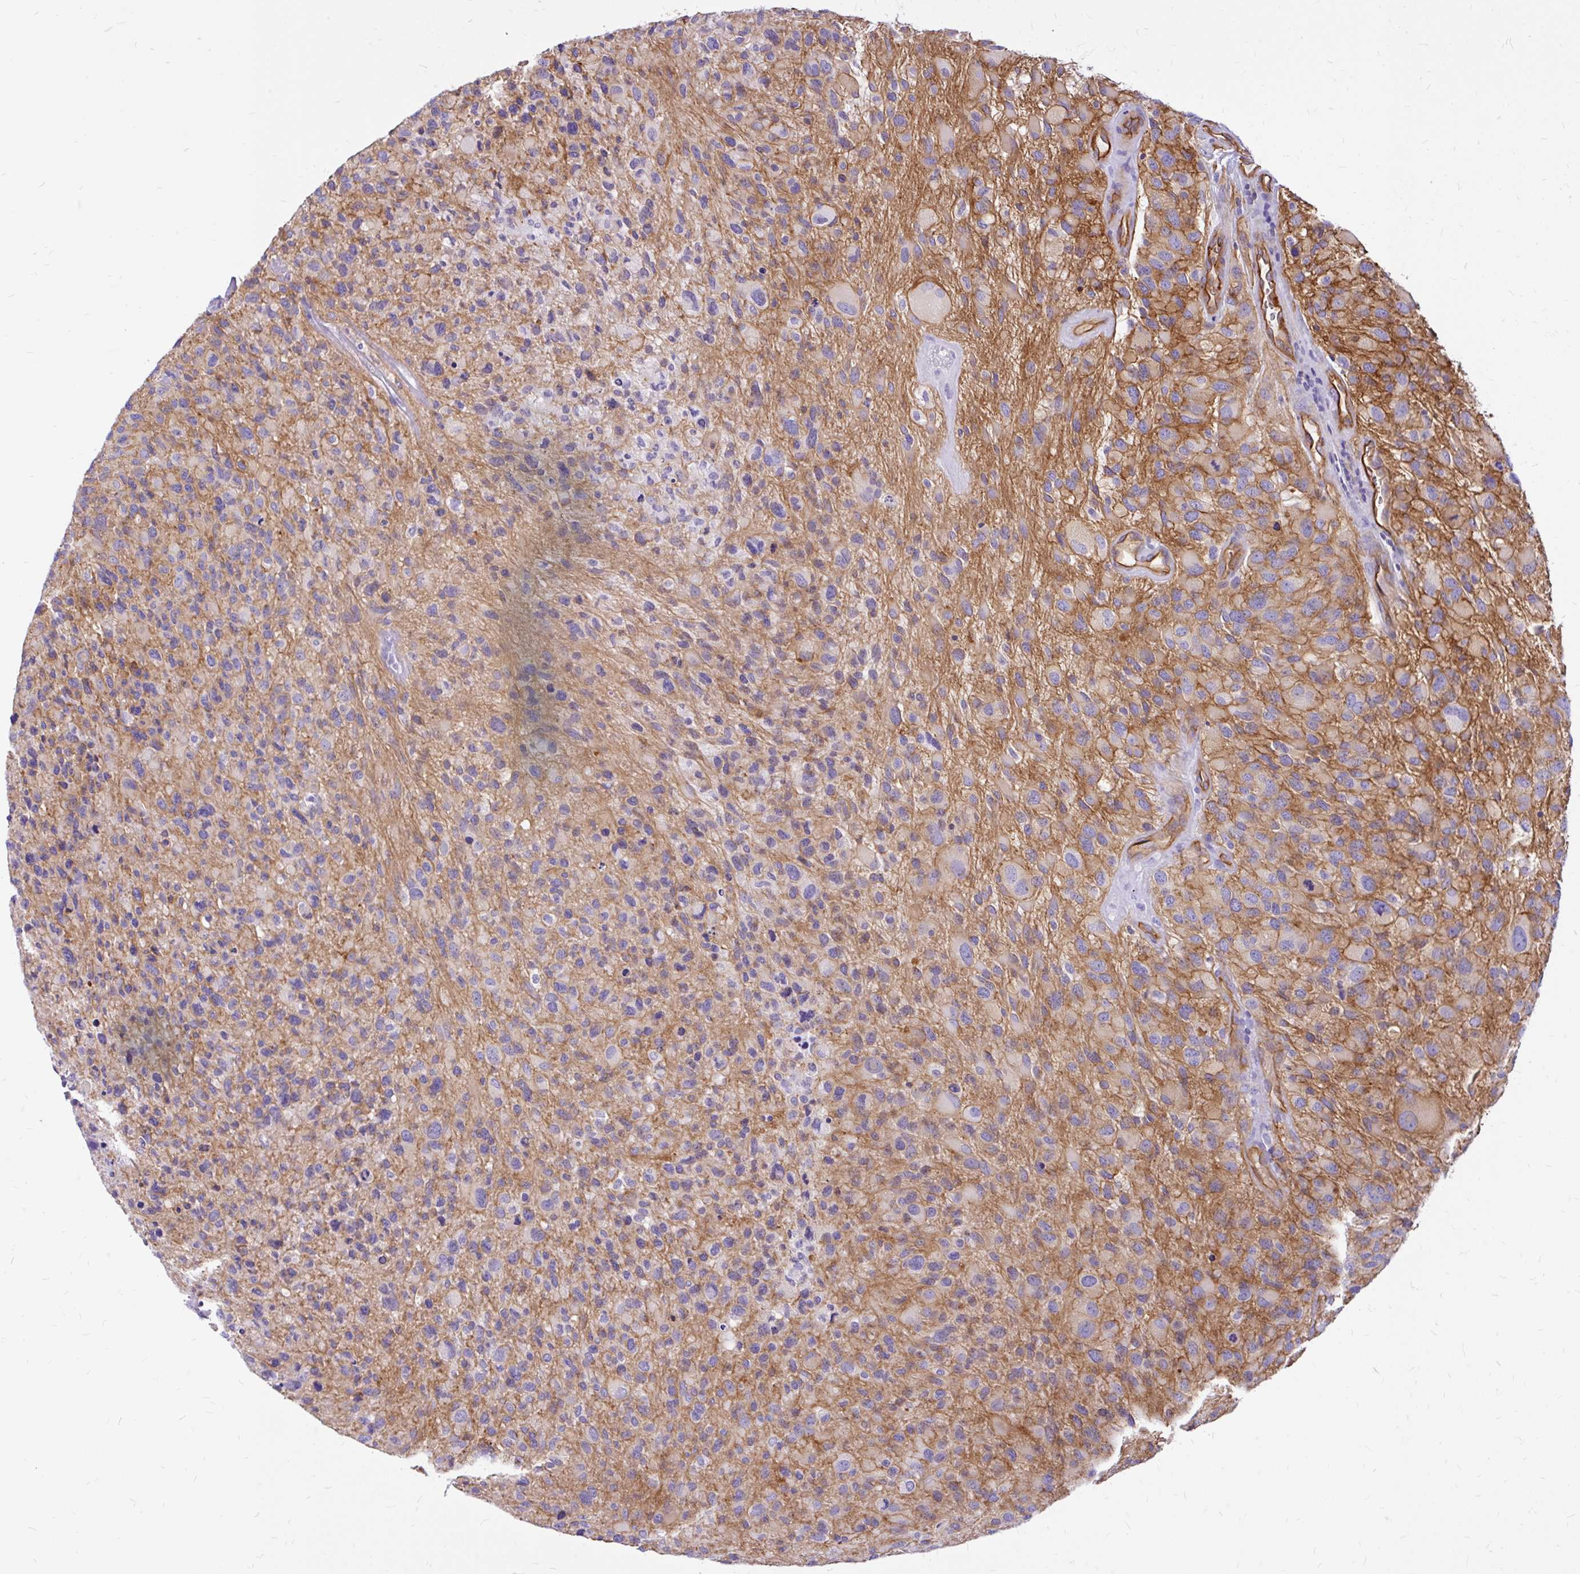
{"staining": {"intensity": "negative", "quantity": "none", "location": "none"}, "tissue": "glioma", "cell_type": "Tumor cells", "image_type": "cancer", "snomed": [{"axis": "morphology", "description": "Glioma, malignant, High grade"}, {"axis": "topography", "description": "Brain"}], "caption": "IHC of glioma exhibits no positivity in tumor cells. (Brightfield microscopy of DAB (3,3'-diaminobenzidine) IHC at high magnification).", "gene": "MAP1LC3B", "patient": {"sex": "female", "age": 67}}